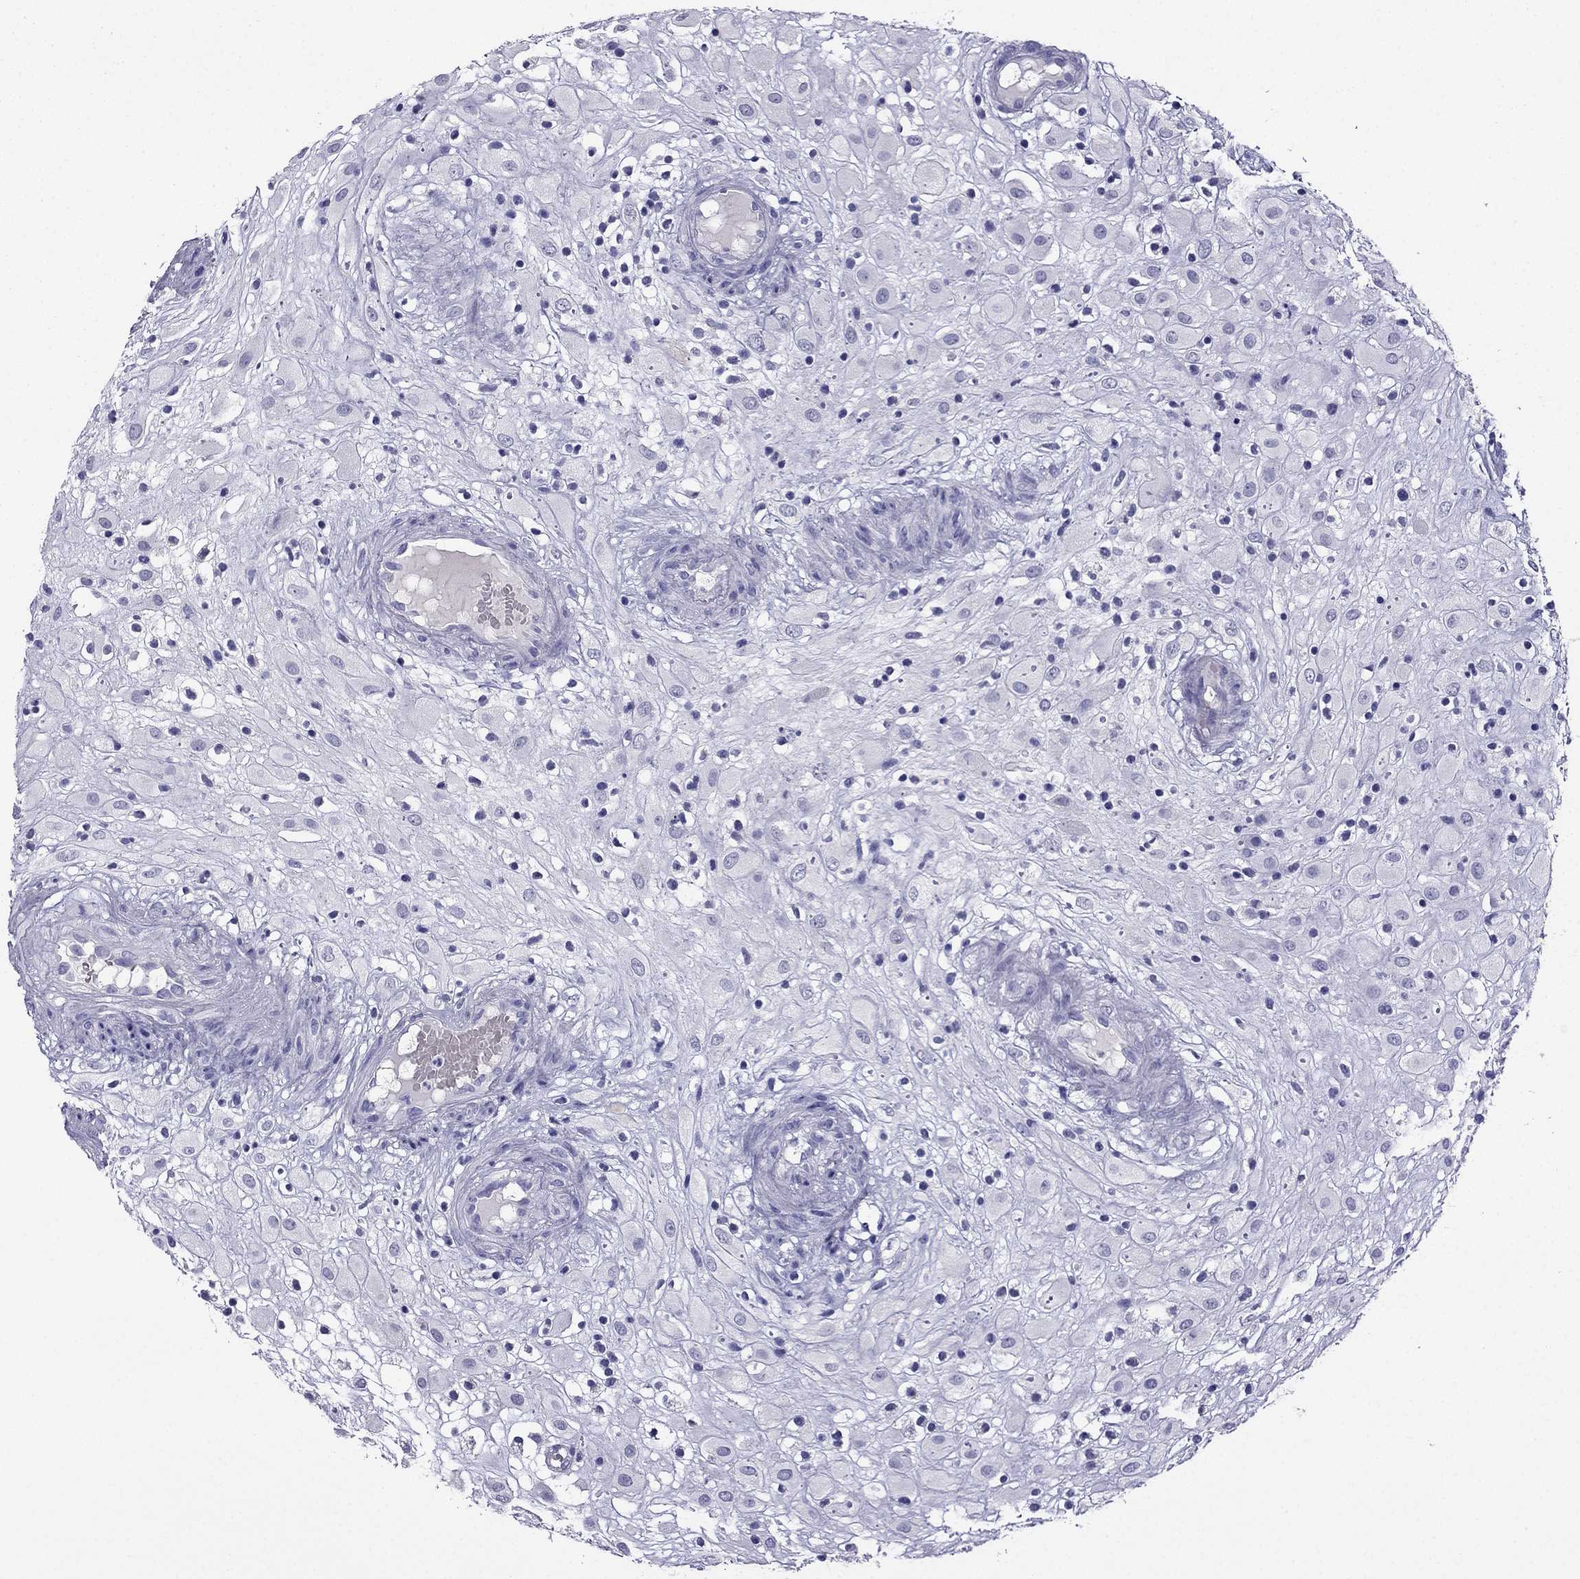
{"staining": {"intensity": "negative", "quantity": "none", "location": "none"}, "tissue": "placenta", "cell_type": "Decidual cells", "image_type": "normal", "snomed": [{"axis": "morphology", "description": "Normal tissue, NOS"}, {"axis": "topography", "description": "Placenta"}], "caption": "This is a histopathology image of immunohistochemistry (IHC) staining of unremarkable placenta, which shows no expression in decidual cells.", "gene": "NPTX1", "patient": {"sex": "female", "age": 24}}